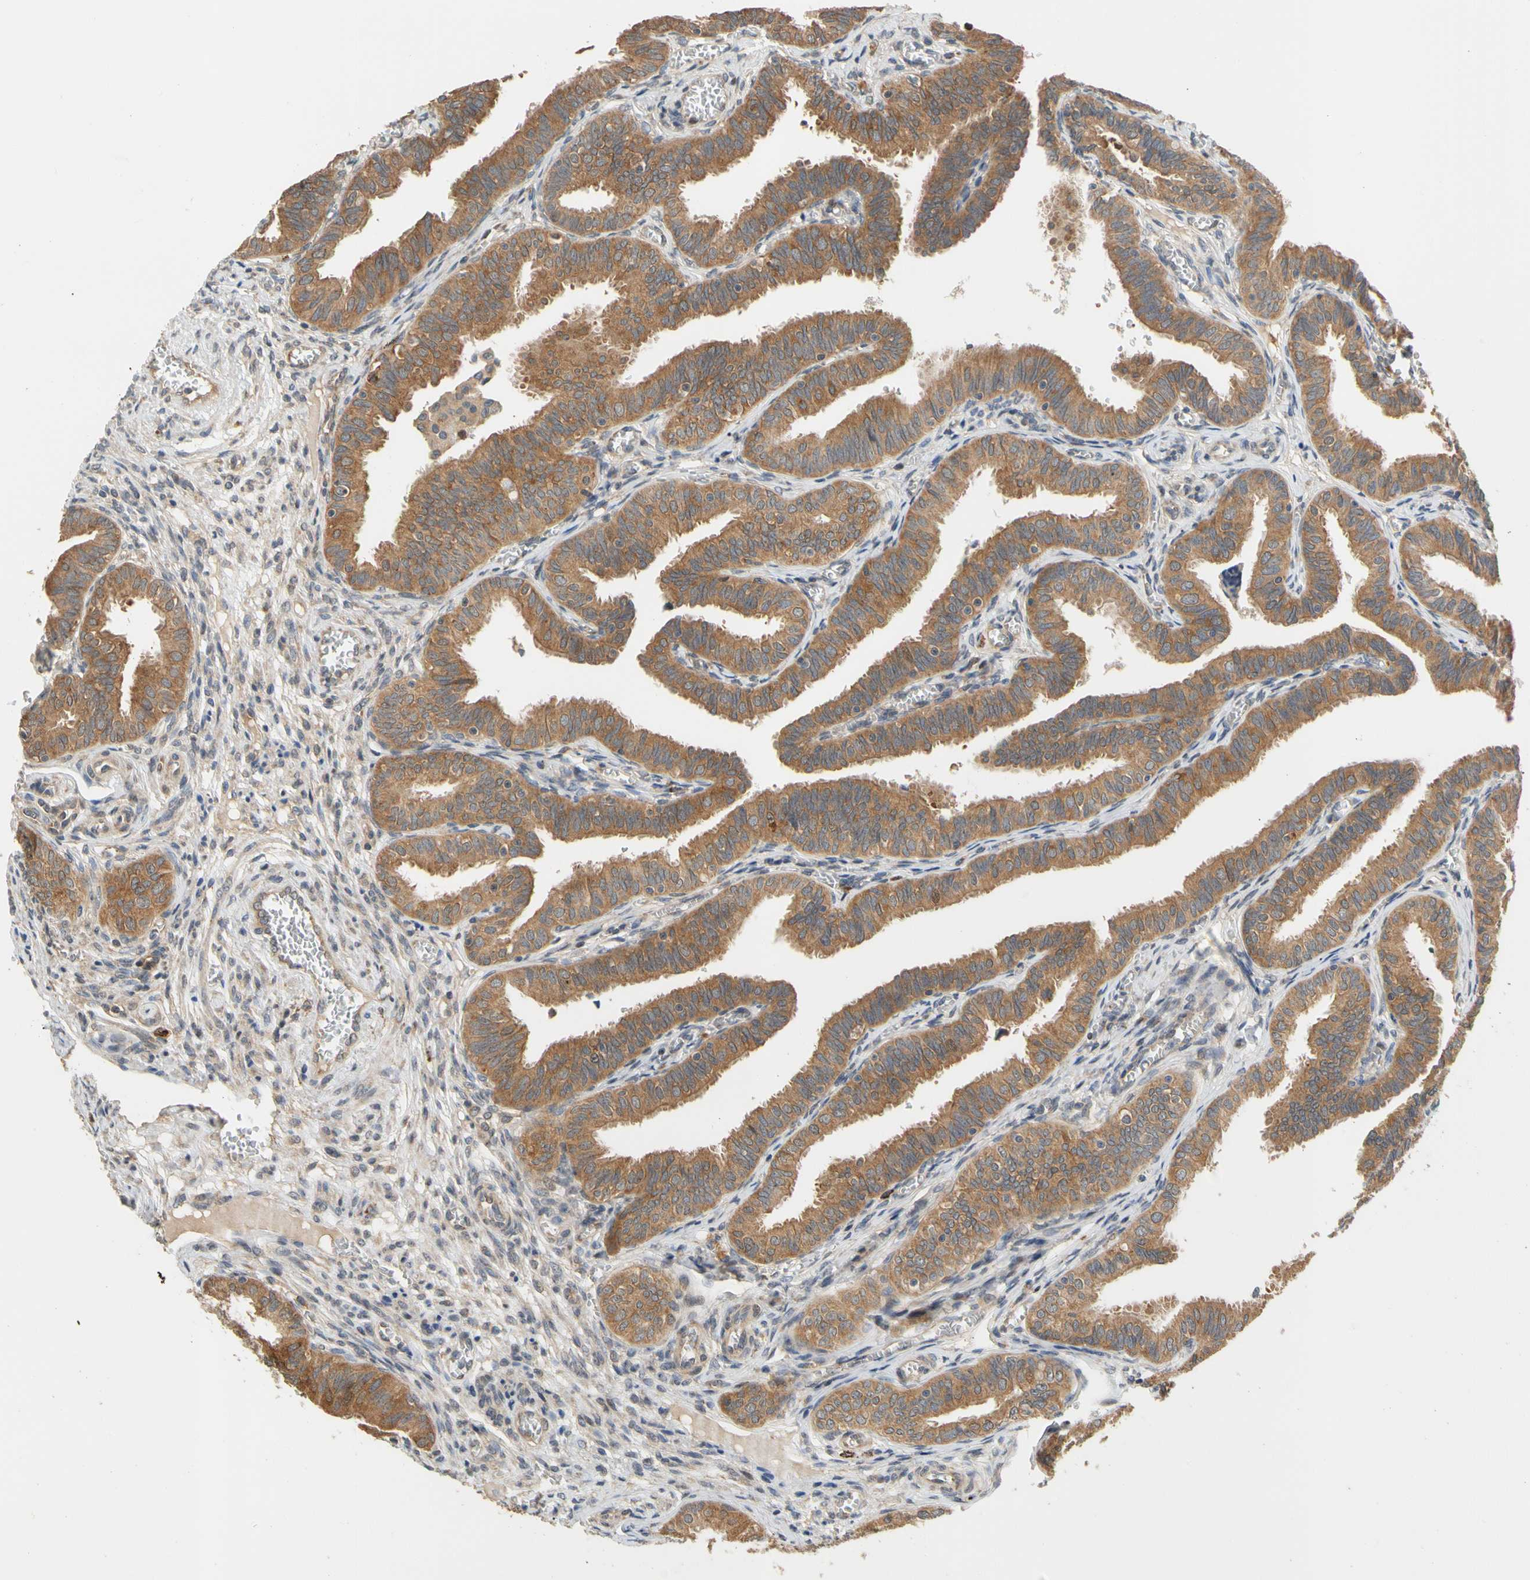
{"staining": {"intensity": "strong", "quantity": ">75%", "location": "cytoplasmic/membranous"}, "tissue": "fallopian tube", "cell_type": "Glandular cells", "image_type": "normal", "snomed": [{"axis": "morphology", "description": "Normal tissue, NOS"}, {"axis": "topography", "description": "Fallopian tube"}], "caption": "Strong cytoplasmic/membranous positivity for a protein is seen in about >75% of glandular cells of benign fallopian tube using IHC.", "gene": "ANKHD1", "patient": {"sex": "female", "age": 46}}